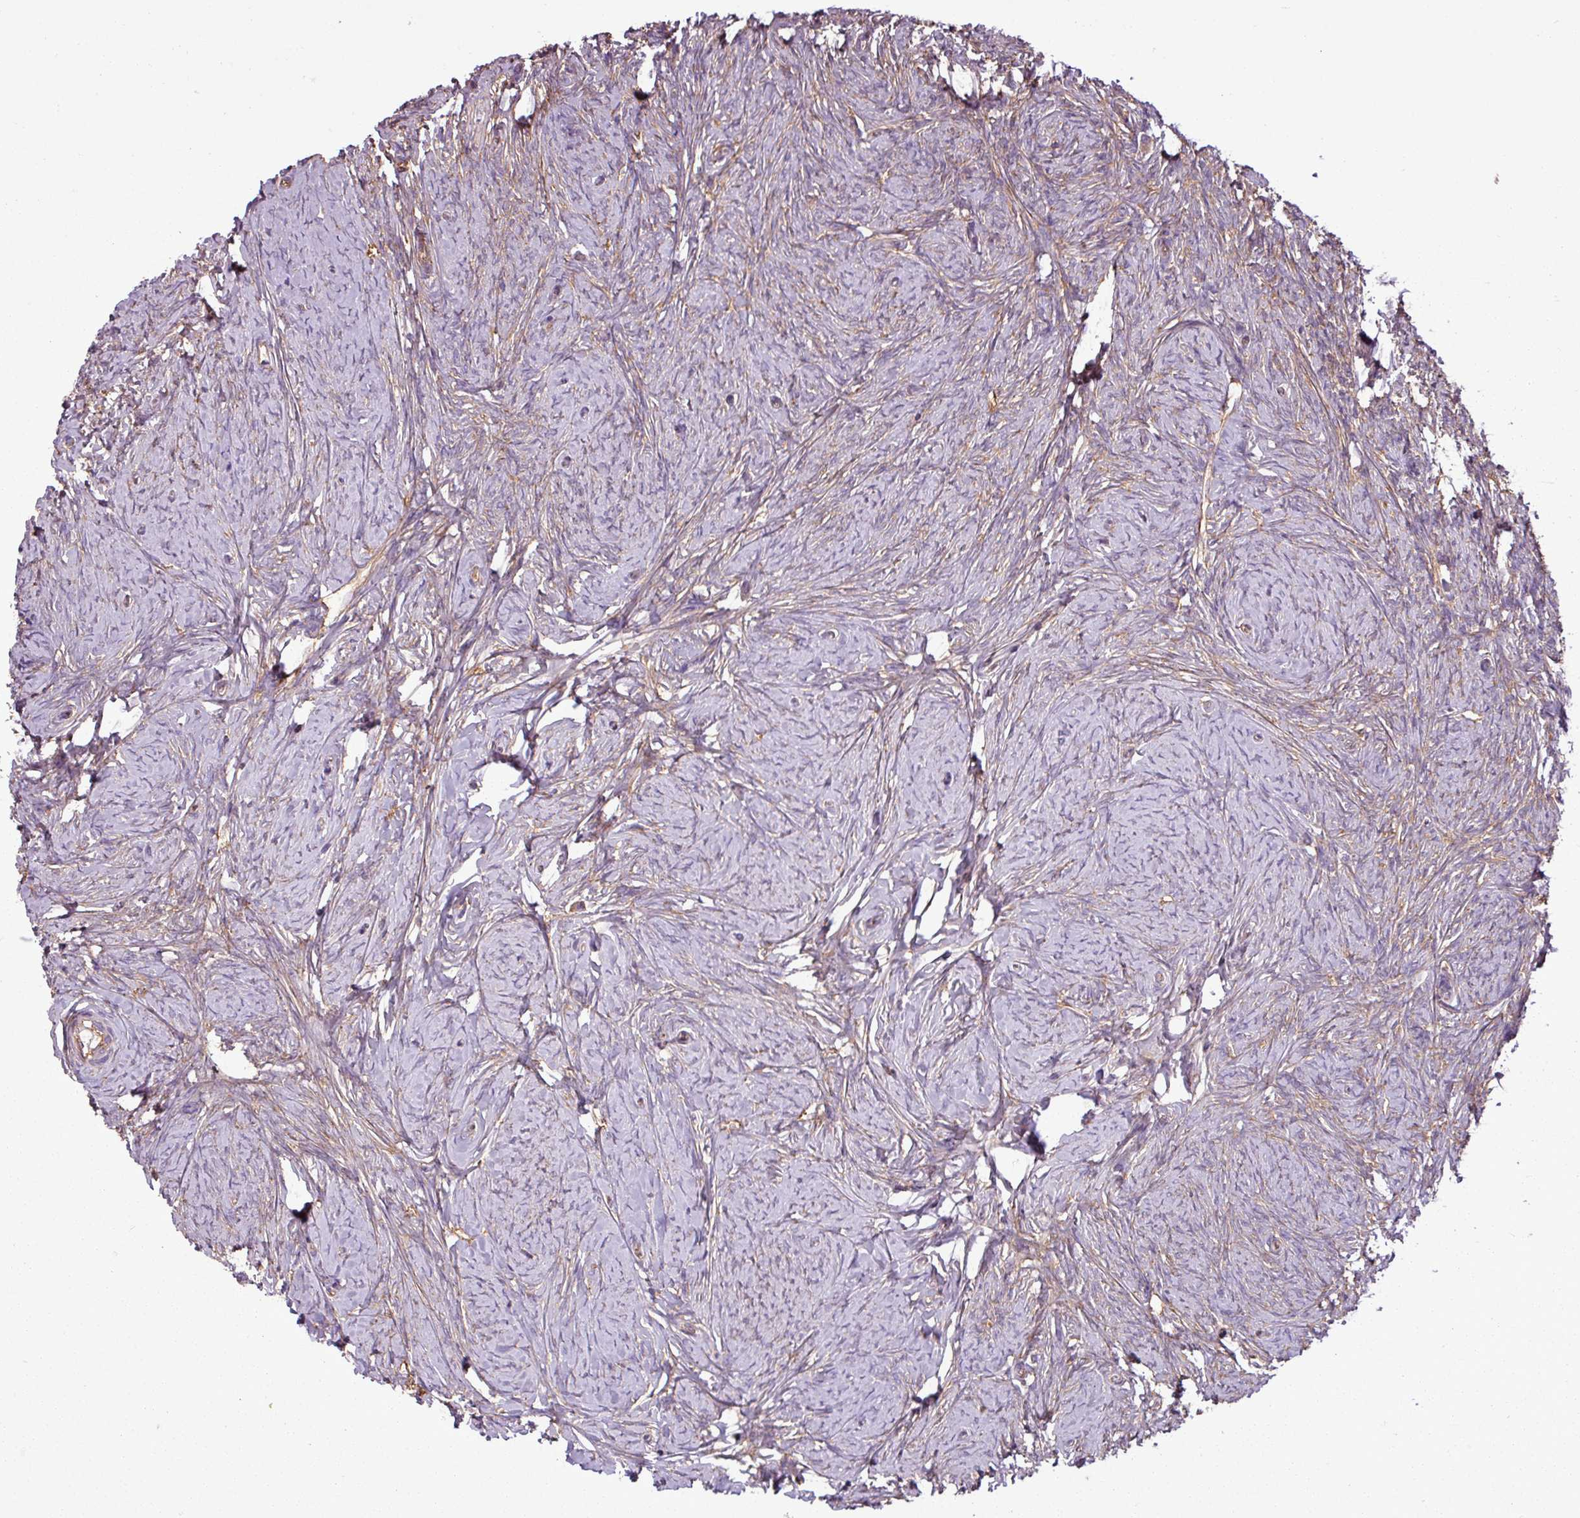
{"staining": {"intensity": "negative", "quantity": "none", "location": "none"}, "tissue": "ovary", "cell_type": "Ovarian stroma cells", "image_type": "normal", "snomed": [{"axis": "morphology", "description": "Normal tissue, NOS"}, {"axis": "topography", "description": "Ovary"}], "caption": "IHC micrograph of benign ovary stained for a protein (brown), which shows no staining in ovarian stroma cells.", "gene": "PACSIN2", "patient": {"sex": "female", "age": 44}}